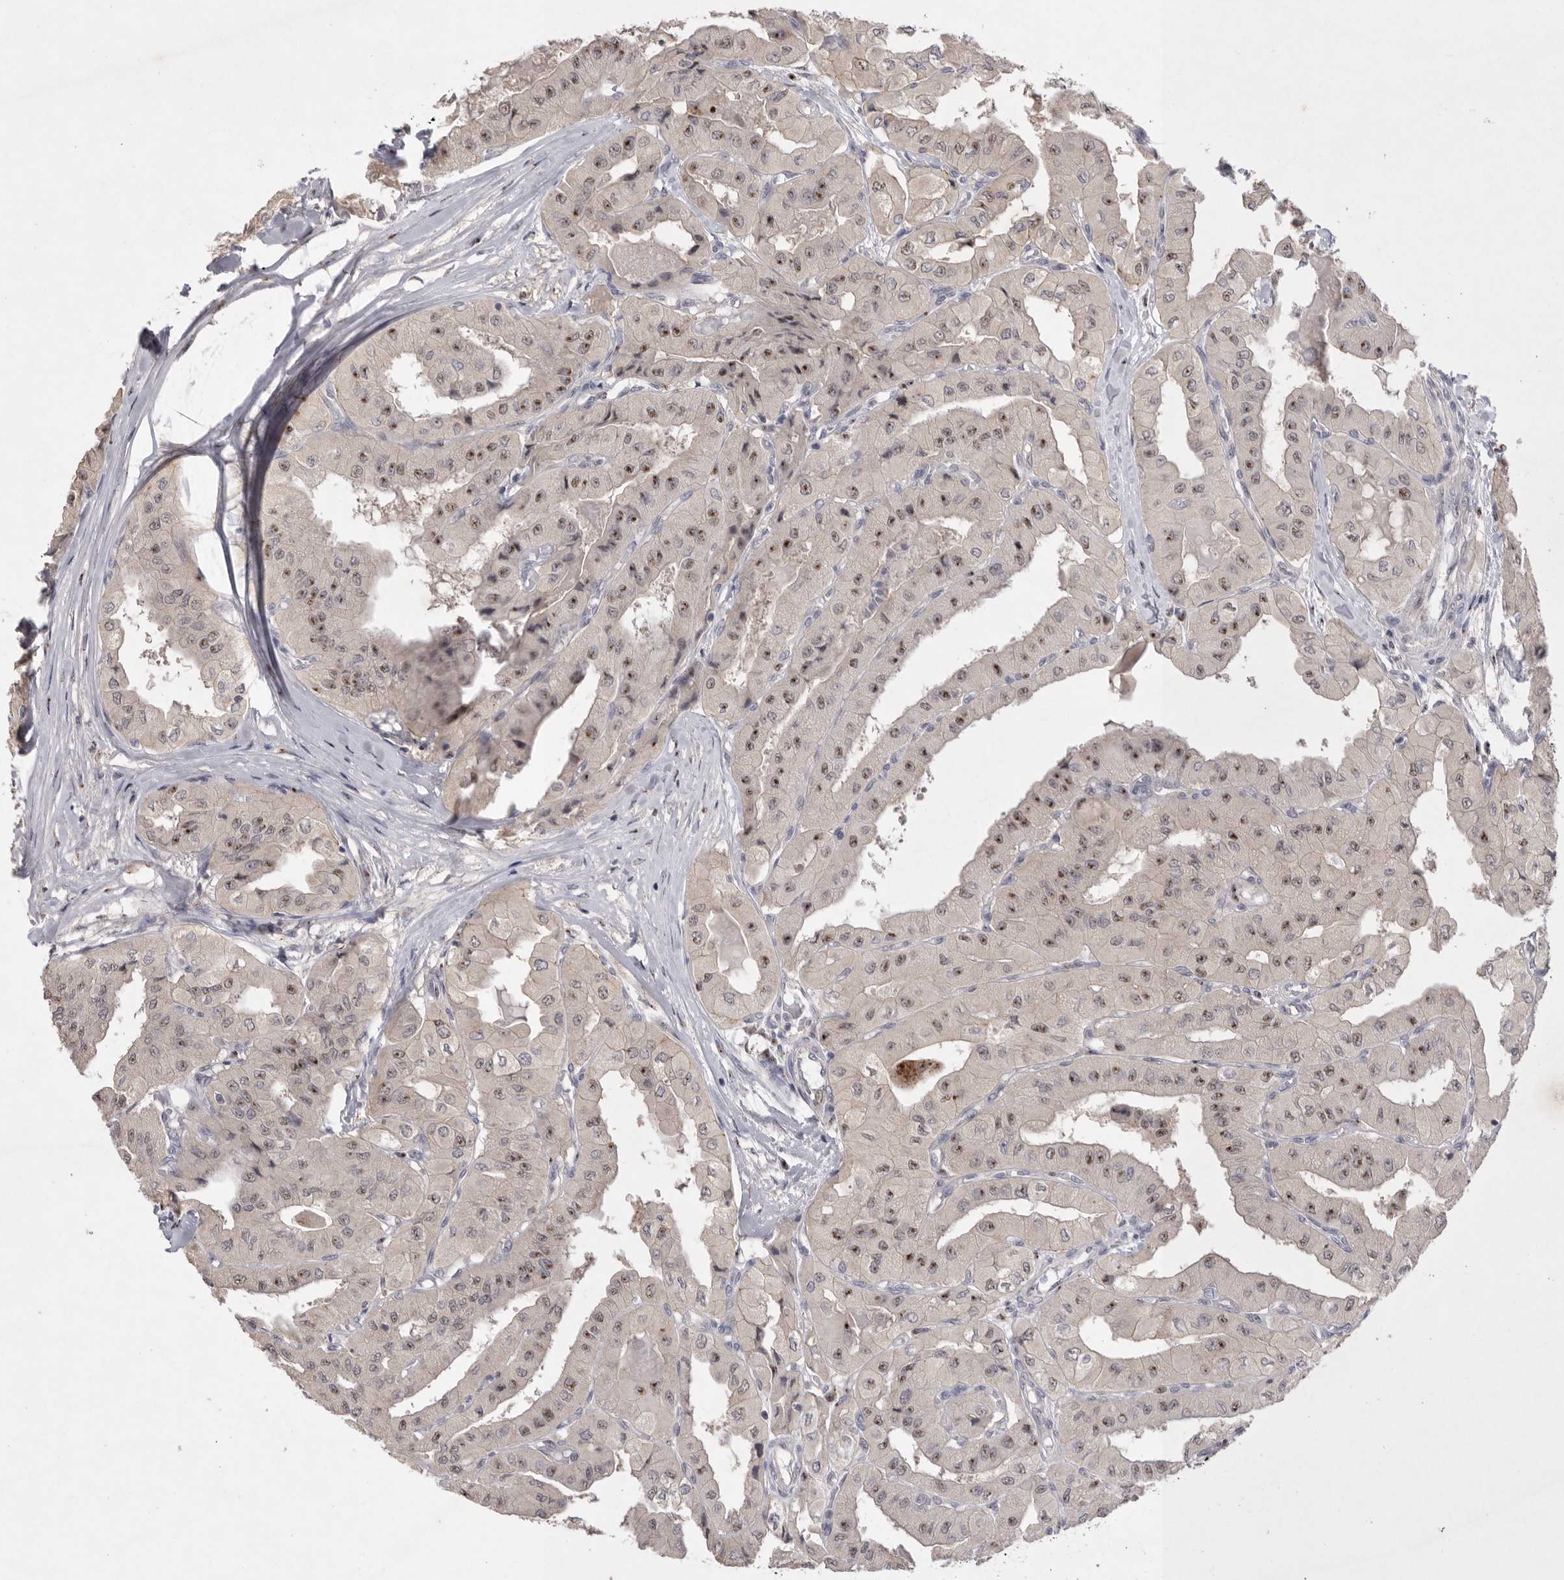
{"staining": {"intensity": "moderate", "quantity": ">75%", "location": "nuclear"}, "tissue": "thyroid cancer", "cell_type": "Tumor cells", "image_type": "cancer", "snomed": [{"axis": "morphology", "description": "Papillary adenocarcinoma, NOS"}, {"axis": "topography", "description": "Thyroid gland"}], "caption": "Brown immunohistochemical staining in thyroid cancer (papillary adenocarcinoma) shows moderate nuclear staining in approximately >75% of tumor cells. Nuclei are stained in blue.", "gene": "HUS1", "patient": {"sex": "female", "age": 59}}